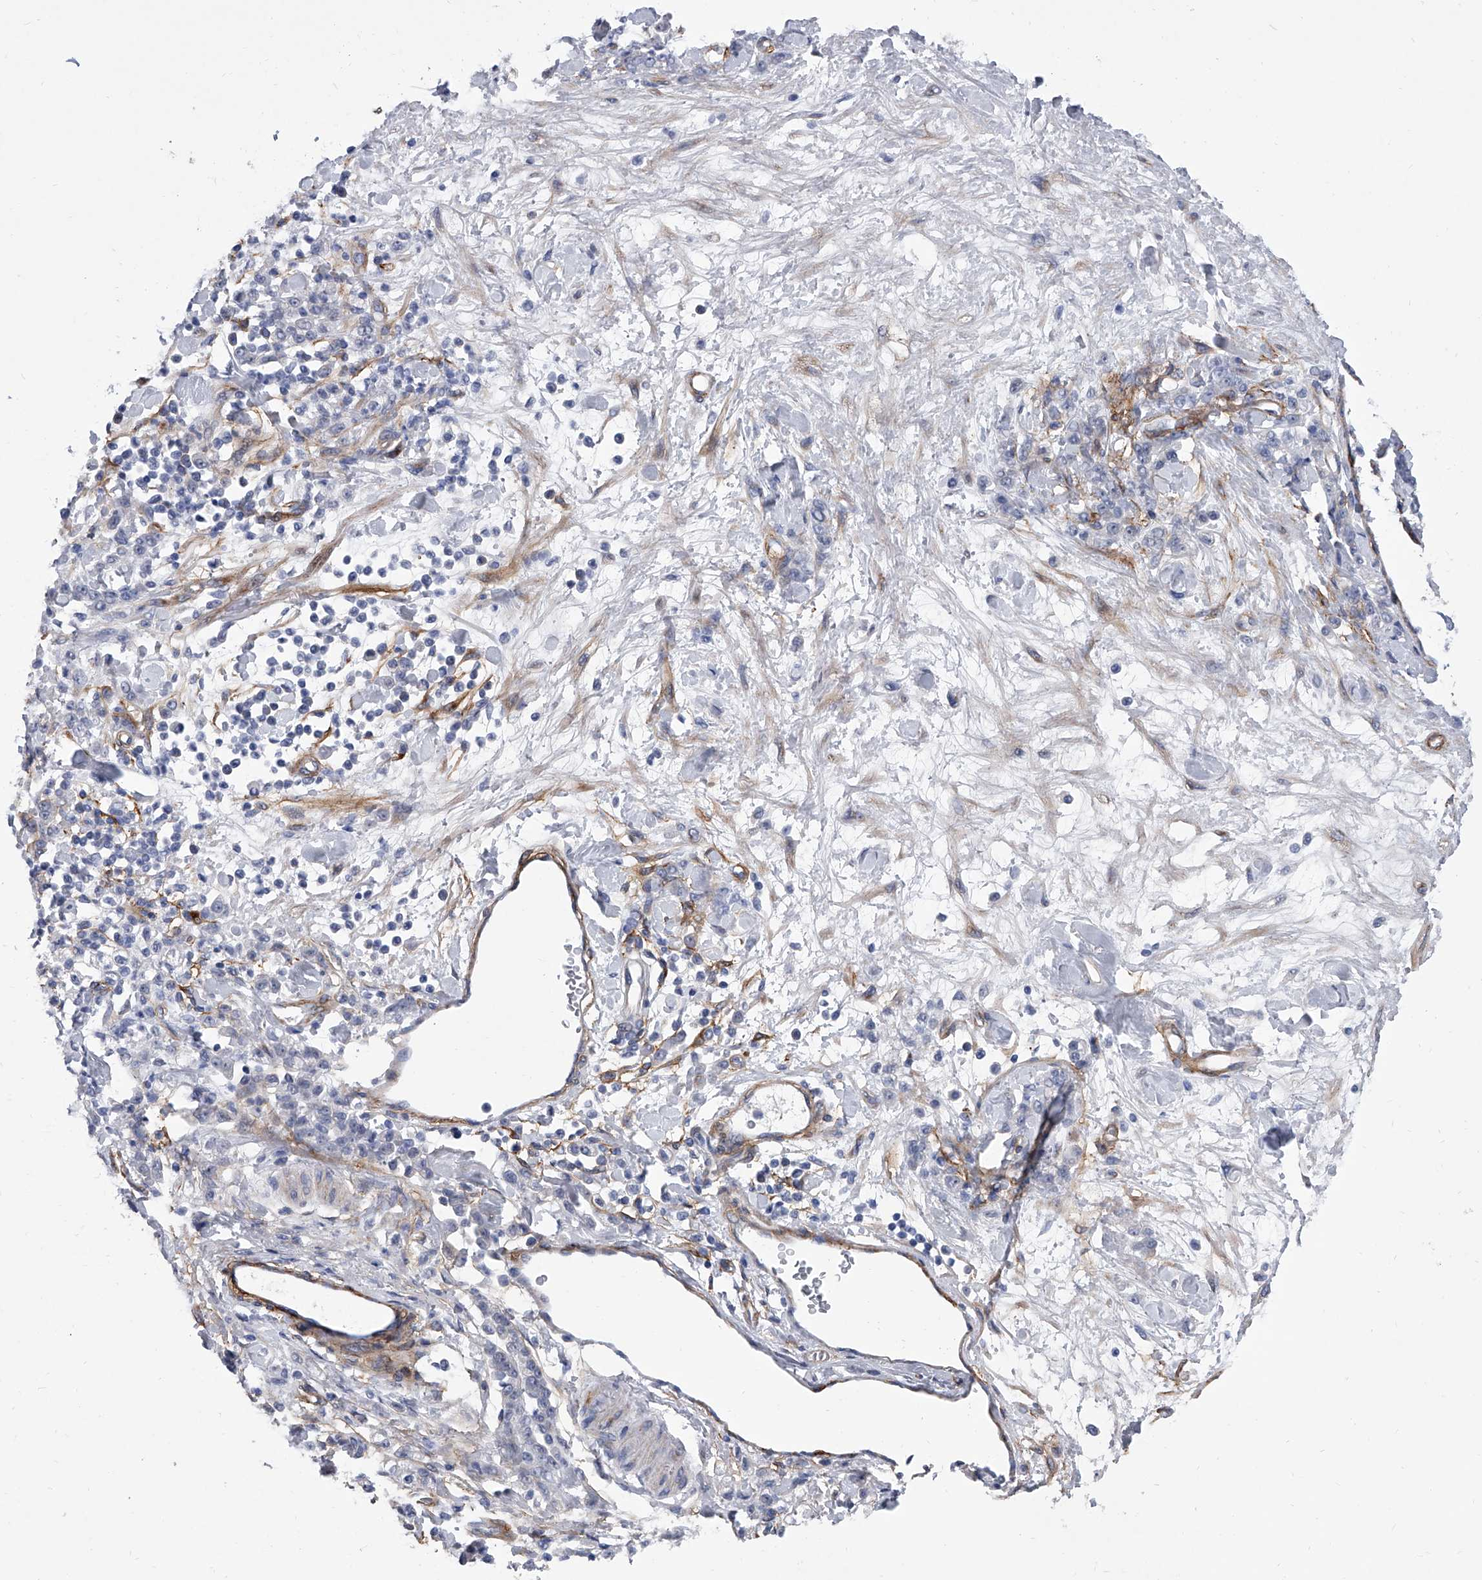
{"staining": {"intensity": "negative", "quantity": "none", "location": "none"}, "tissue": "stomach cancer", "cell_type": "Tumor cells", "image_type": "cancer", "snomed": [{"axis": "morphology", "description": "Normal tissue, NOS"}, {"axis": "morphology", "description": "Adenocarcinoma, NOS"}, {"axis": "topography", "description": "Stomach"}], "caption": "This is an immunohistochemistry (IHC) image of human stomach cancer. There is no positivity in tumor cells.", "gene": "ALG14", "patient": {"sex": "male", "age": 82}}